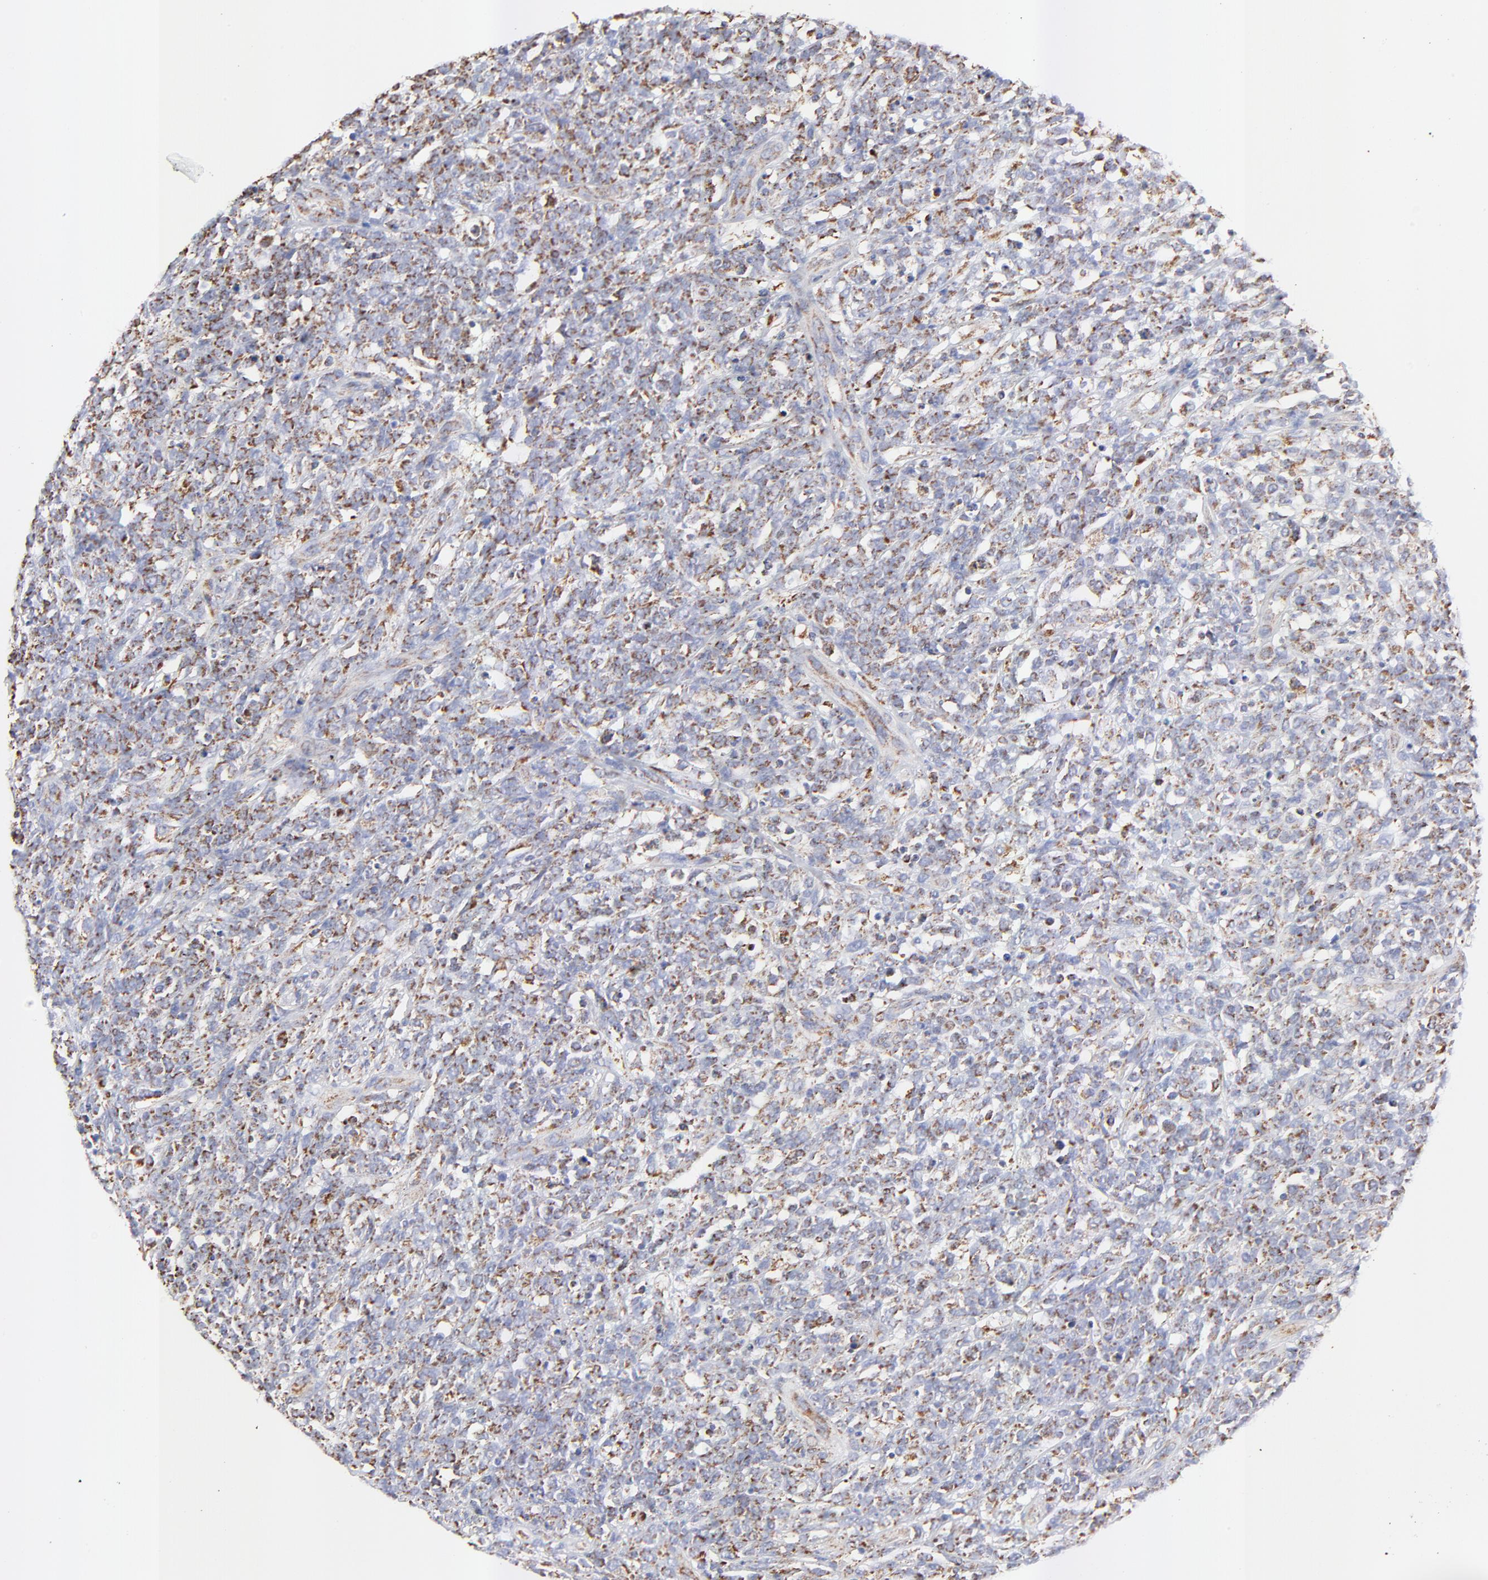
{"staining": {"intensity": "moderate", "quantity": "25%-75%", "location": "cytoplasmic/membranous"}, "tissue": "lymphoma", "cell_type": "Tumor cells", "image_type": "cancer", "snomed": [{"axis": "morphology", "description": "Malignant lymphoma, non-Hodgkin's type, High grade"}, {"axis": "topography", "description": "Lymph node"}], "caption": "High-power microscopy captured an IHC histopathology image of high-grade malignant lymphoma, non-Hodgkin's type, revealing moderate cytoplasmic/membranous staining in approximately 25%-75% of tumor cells. (Brightfield microscopy of DAB IHC at high magnification).", "gene": "COX4I1", "patient": {"sex": "female", "age": 73}}